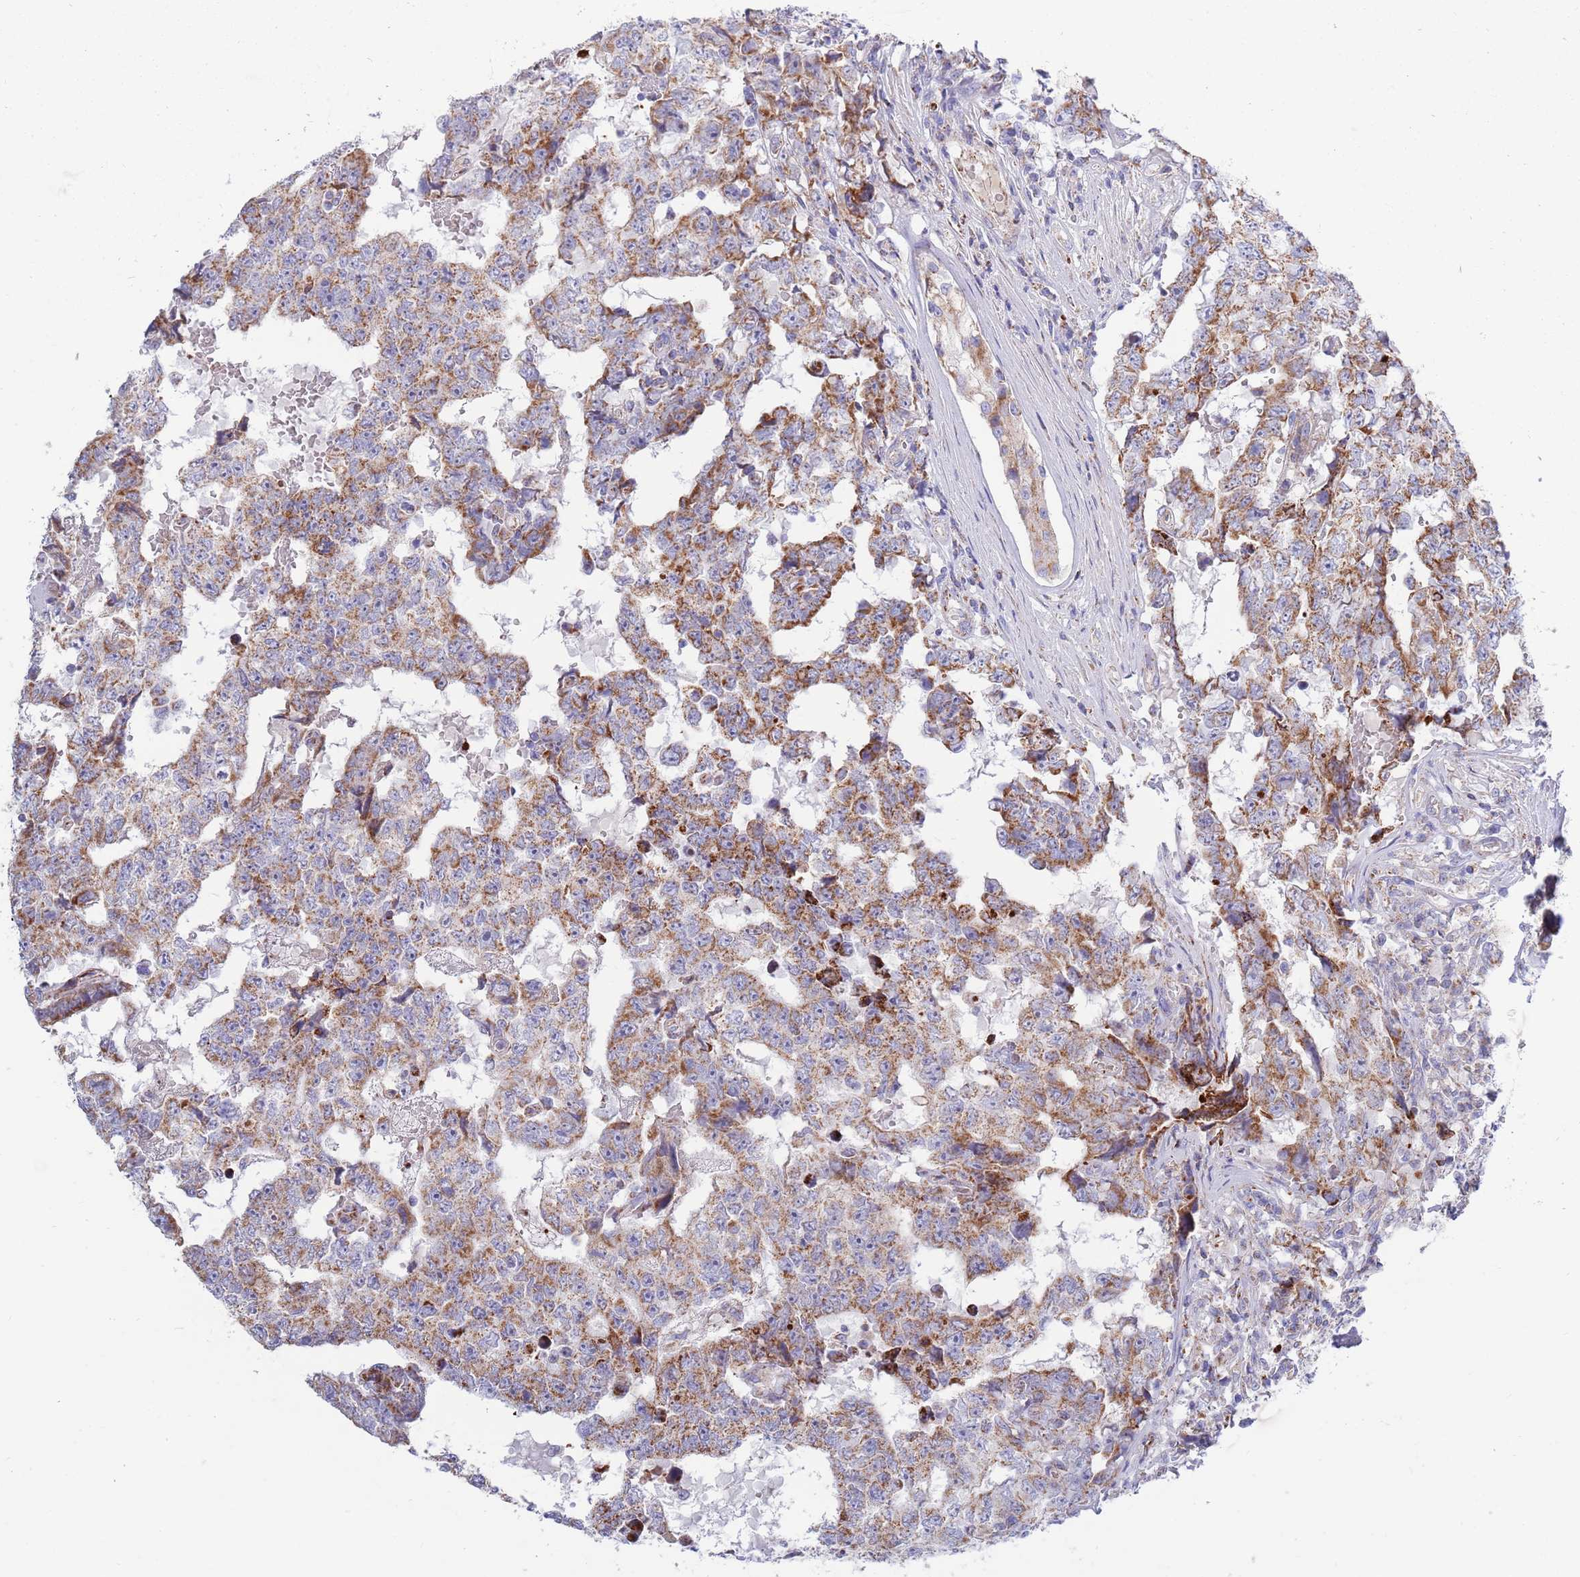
{"staining": {"intensity": "moderate", "quantity": ">75%", "location": "cytoplasmic/membranous"}, "tissue": "testis cancer", "cell_type": "Tumor cells", "image_type": "cancer", "snomed": [{"axis": "morphology", "description": "Carcinoma, Embryonal, NOS"}, {"axis": "topography", "description": "Testis"}], "caption": "Testis cancer tissue displays moderate cytoplasmic/membranous expression in approximately >75% of tumor cells", "gene": "EMC8", "patient": {"sex": "male", "age": 25}}